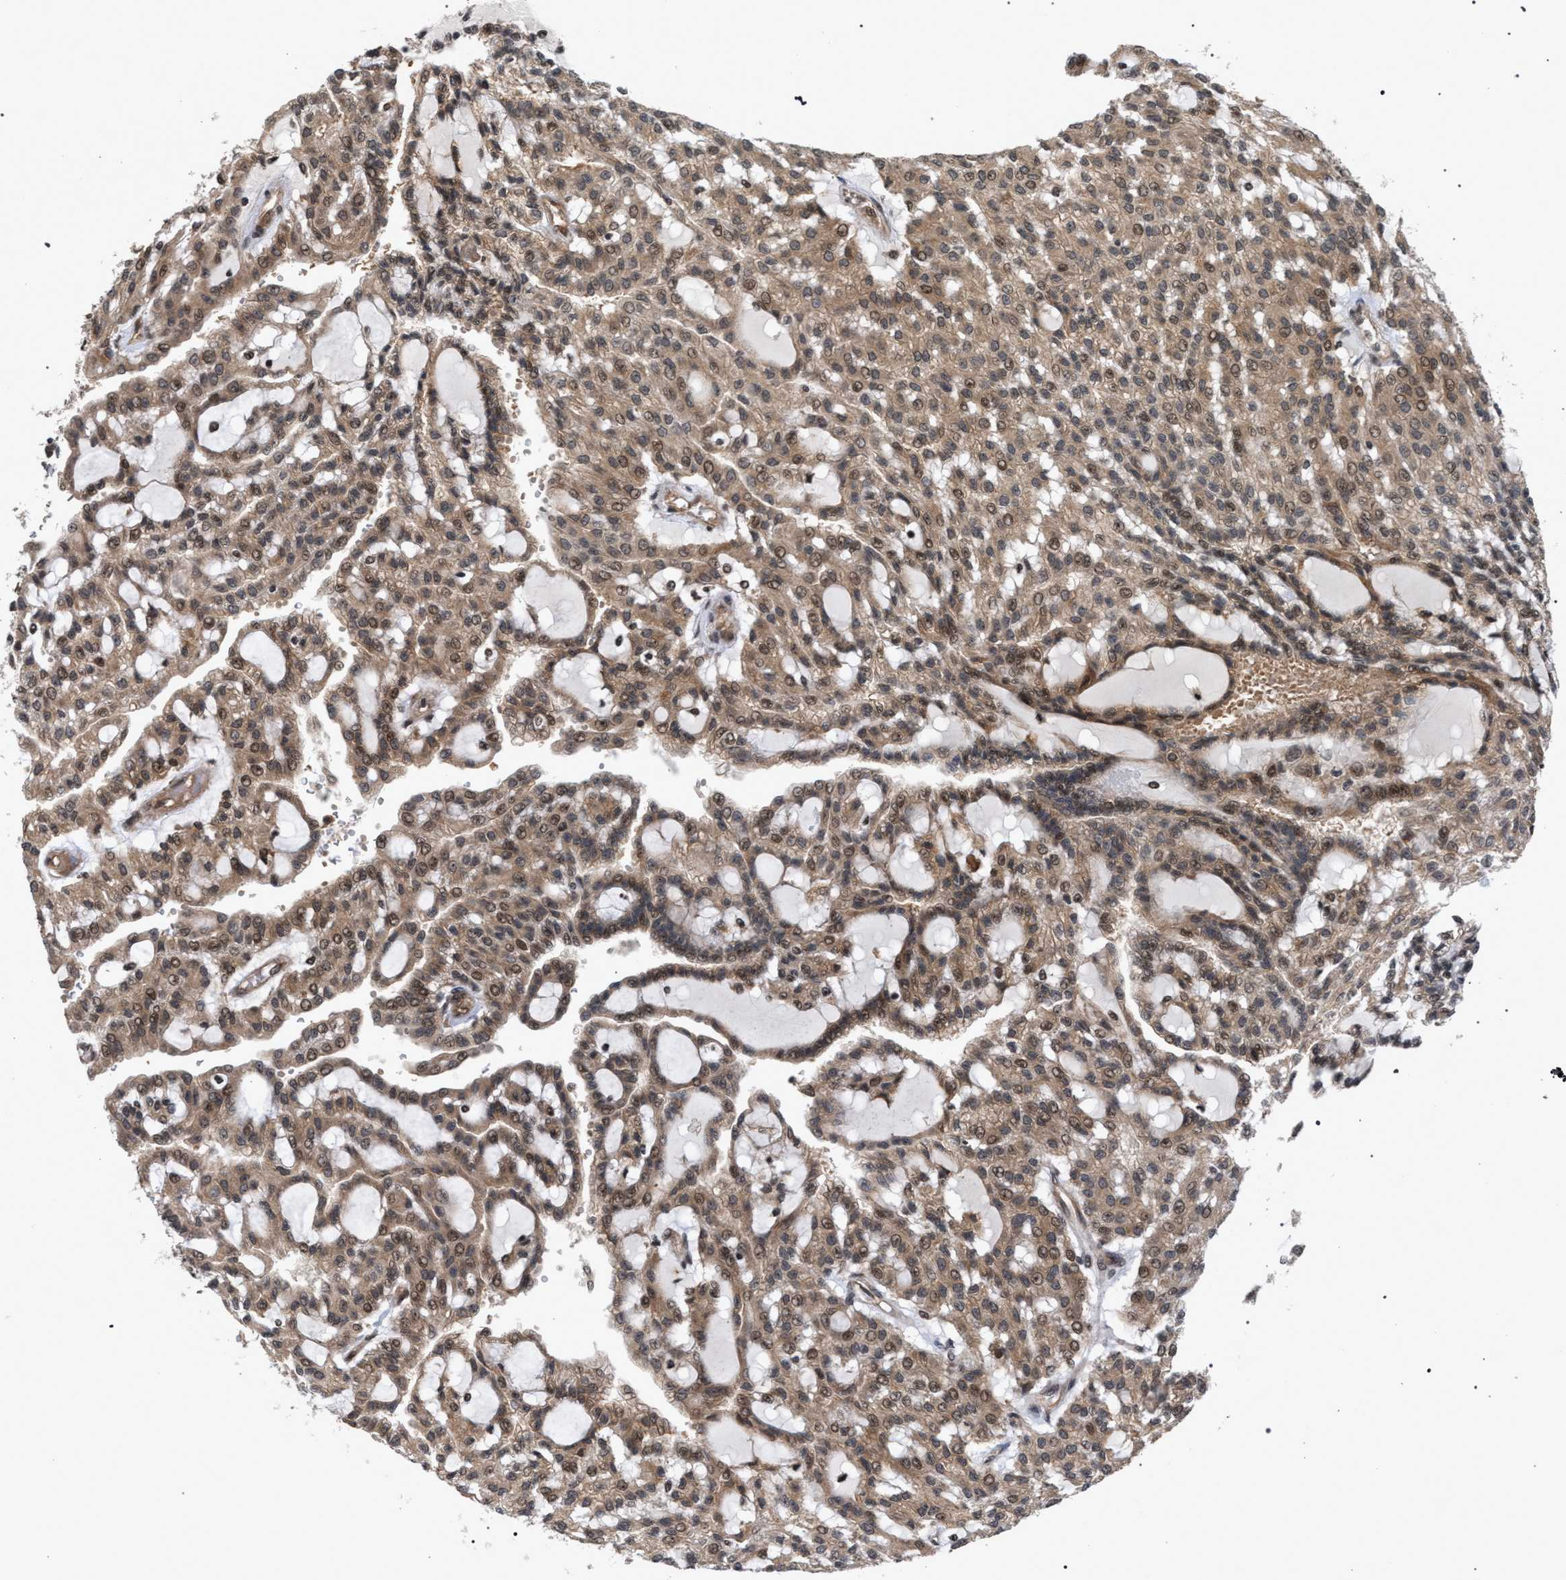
{"staining": {"intensity": "moderate", "quantity": ">75%", "location": "cytoplasmic/membranous"}, "tissue": "renal cancer", "cell_type": "Tumor cells", "image_type": "cancer", "snomed": [{"axis": "morphology", "description": "Adenocarcinoma, NOS"}, {"axis": "topography", "description": "Kidney"}], "caption": "Human renal cancer (adenocarcinoma) stained with a protein marker reveals moderate staining in tumor cells.", "gene": "IRAK4", "patient": {"sex": "male", "age": 63}}